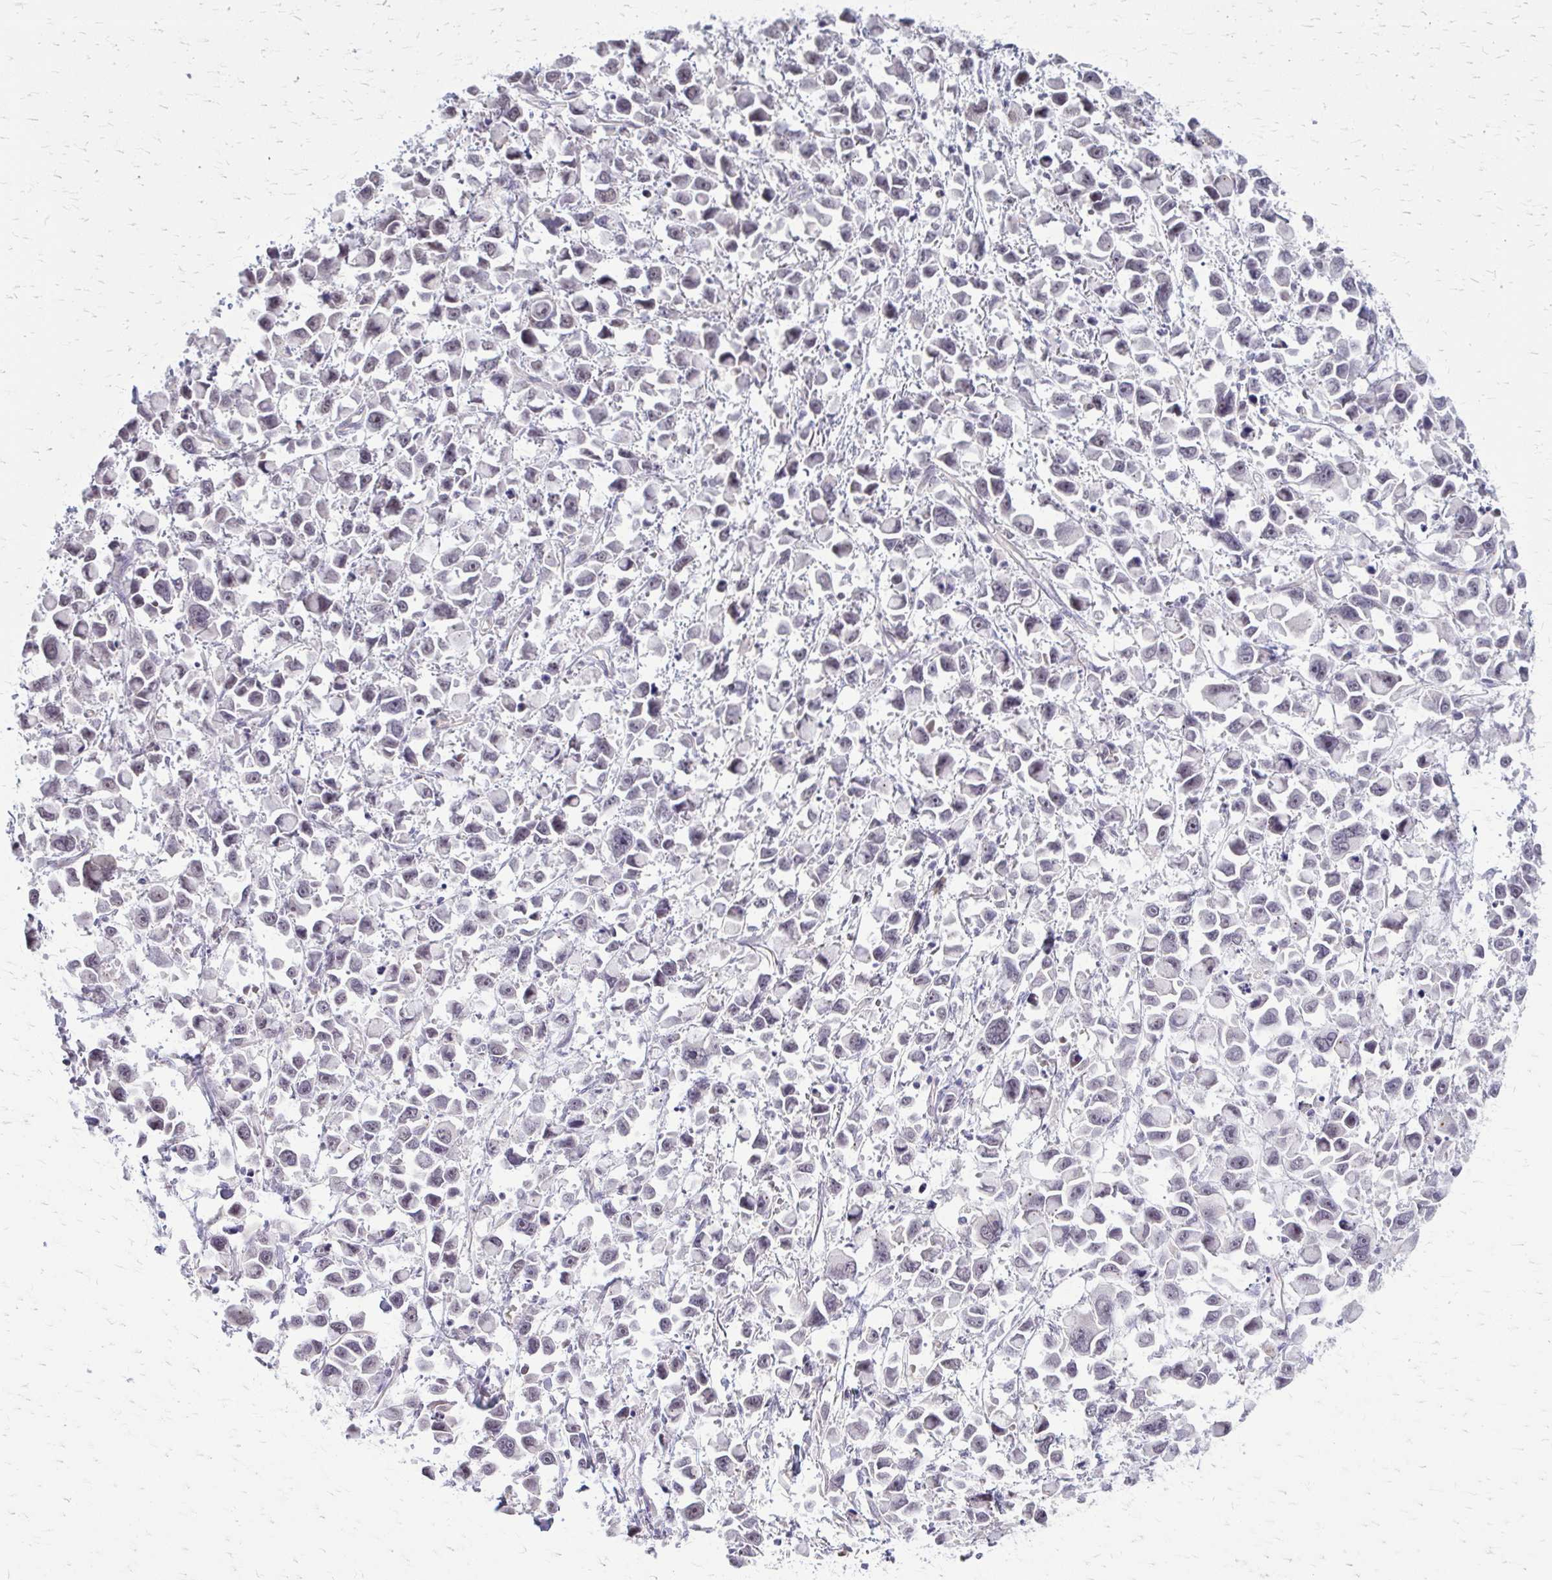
{"staining": {"intensity": "negative", "quantity": "none", "location": "none"}, "tissue": "stomach cancer", "cell_type": "Tumor cells", "image_type": "cancer", "snomed": [{"axis": "morphology", "description": "Adenocarcinoma, NOS"}, {"axis": "topography", "description": "Stomach"}], "caption": "High magnification brightfield microscopy of stomach cancer stained with DAB (brown) and counterstained with hematoxylin (blue): tumor cells show no significant staining.", "gene": "PLCB1", "patient": {"sex": "female", "age": 81}}